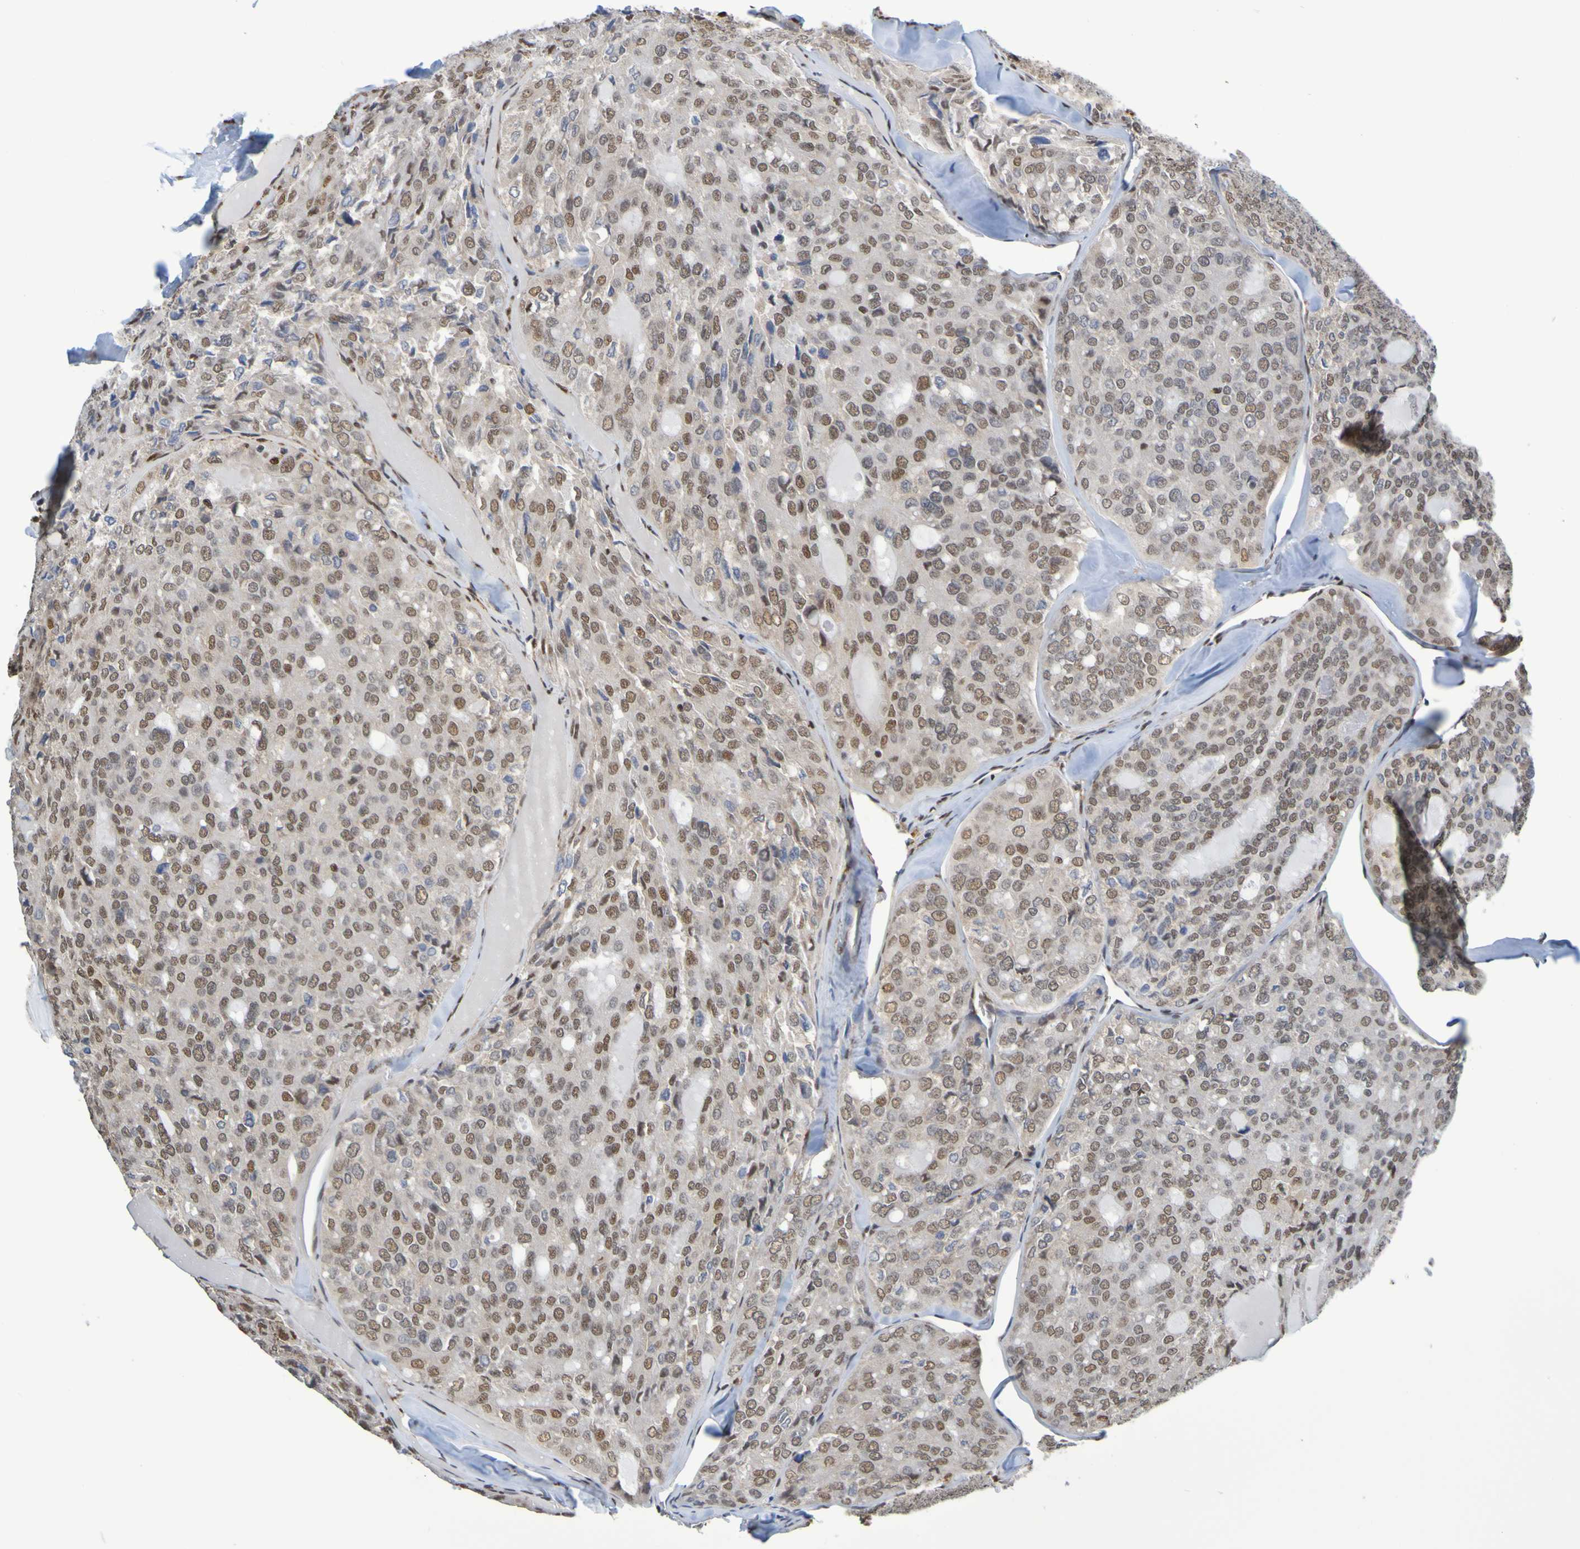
{"staining": {"intensity": "moderate", "quantity": ">75%", "location": "nuclear"}, "tissue": "thyroid cancer", "cell_type": "Tumor cells", "image_type": "cancer", "snomed": [{"axis": "morphology", "description": "Follicular adenoma carcinoma, NOS"}, {"axis": "topography", "description": "Thyroid gland"}], "caption": "High-power microscopy captured an immunohistochemistry (IHC) micrograph of follicular adenoma carcinoma (thyroid), revealing moderate nuclear expression in about >75% of tumor cells.", "gene": "HDAC2", "patient": {"sex": "male", "age": 75}}